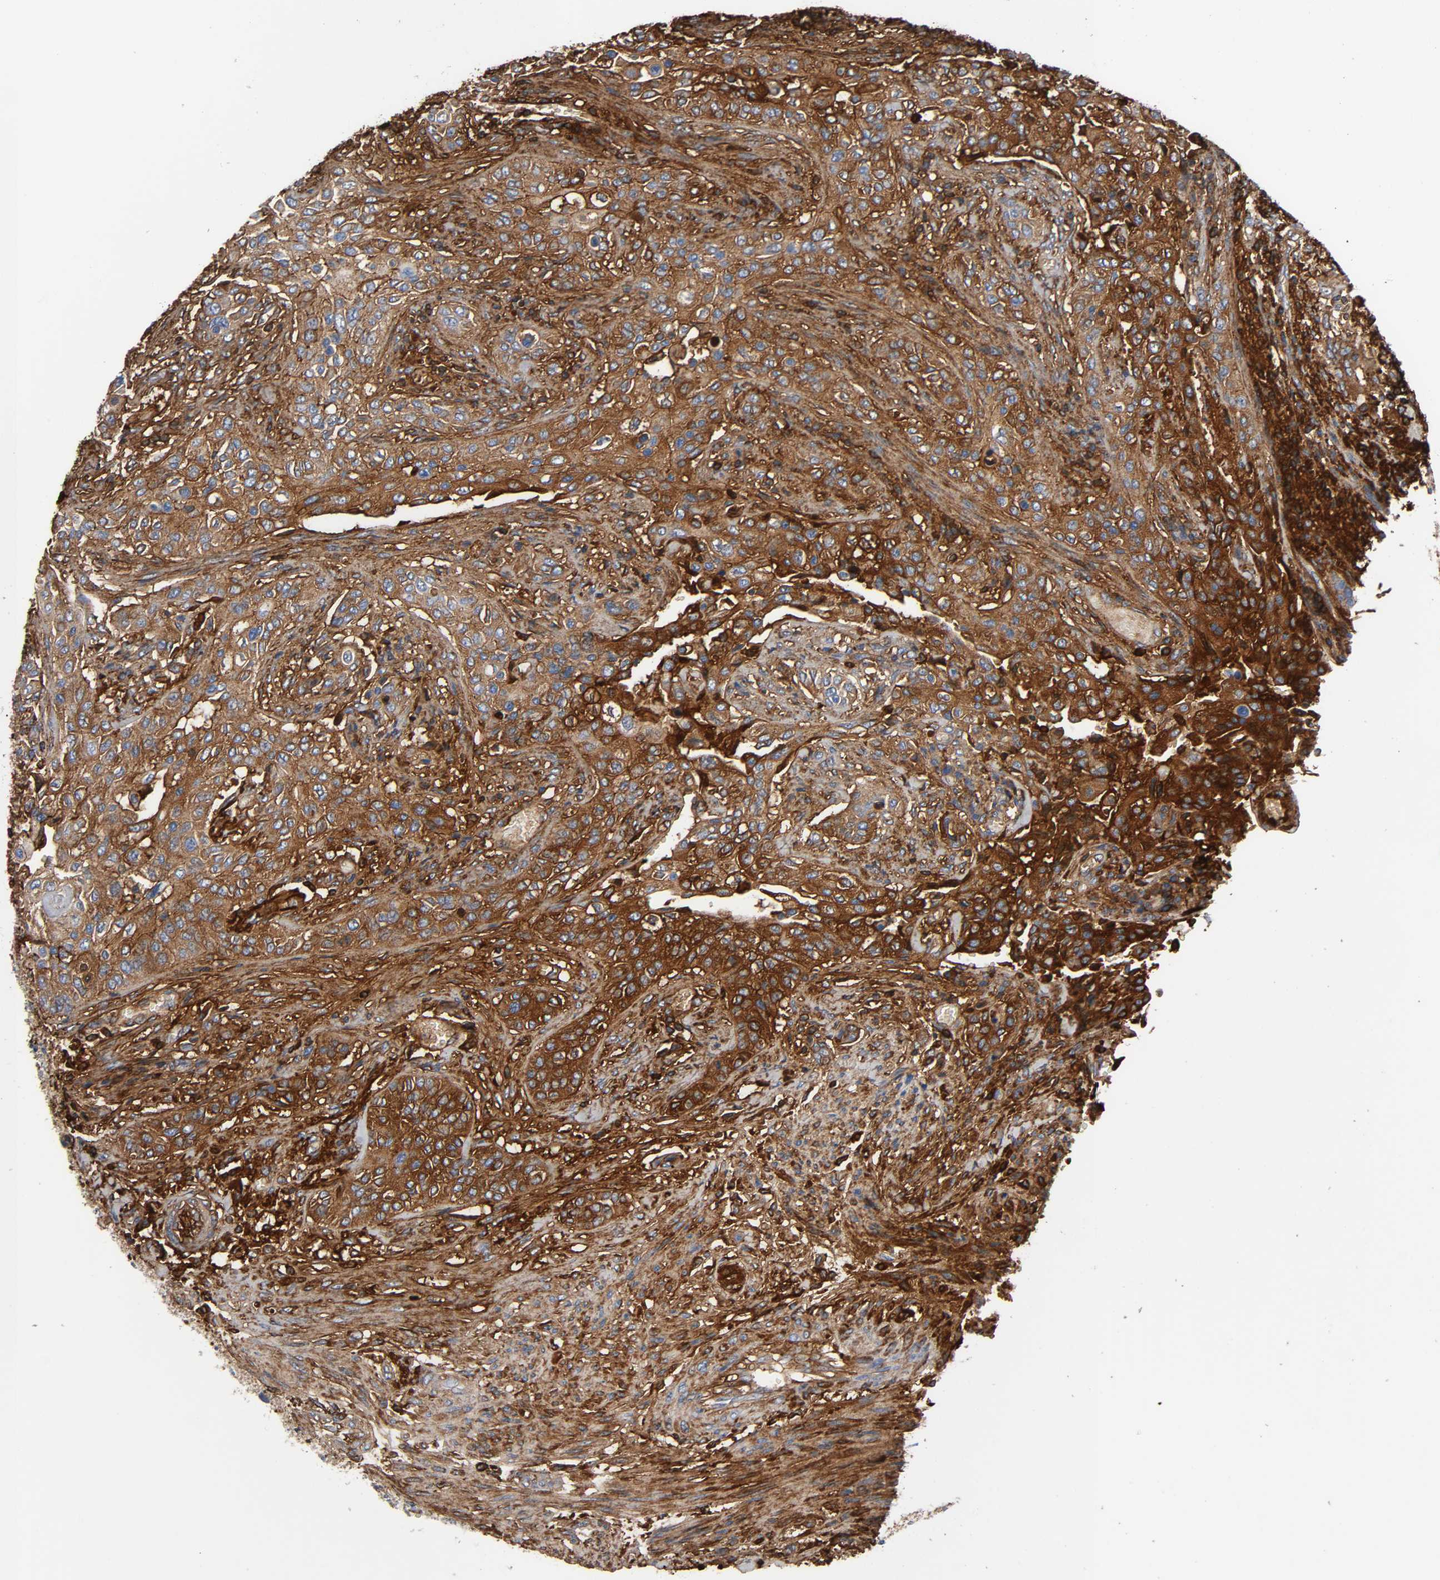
{"staining": {"intensity": "strong", "quantity": ">75%", "location": "cytoplasmic/membranous"}, "tissue": "urothelial cancer", "cell_type": "Tumor cells", "image_type": "cancer", "snomed": [{"axis": "morphology", "description": "Urothelial carcinoma, High grade"}, {"axis": "topography", "description": "Urinary bladder"}], "caption": "Immunohistochemical staining of high-grade urothelial carcinoma shows high levels of strong cytoplasmic/membranous positivity in approximately >75% of tumor cells.", "gene": "FBLN1", "patient": {"sex": "male", "age": 74}}